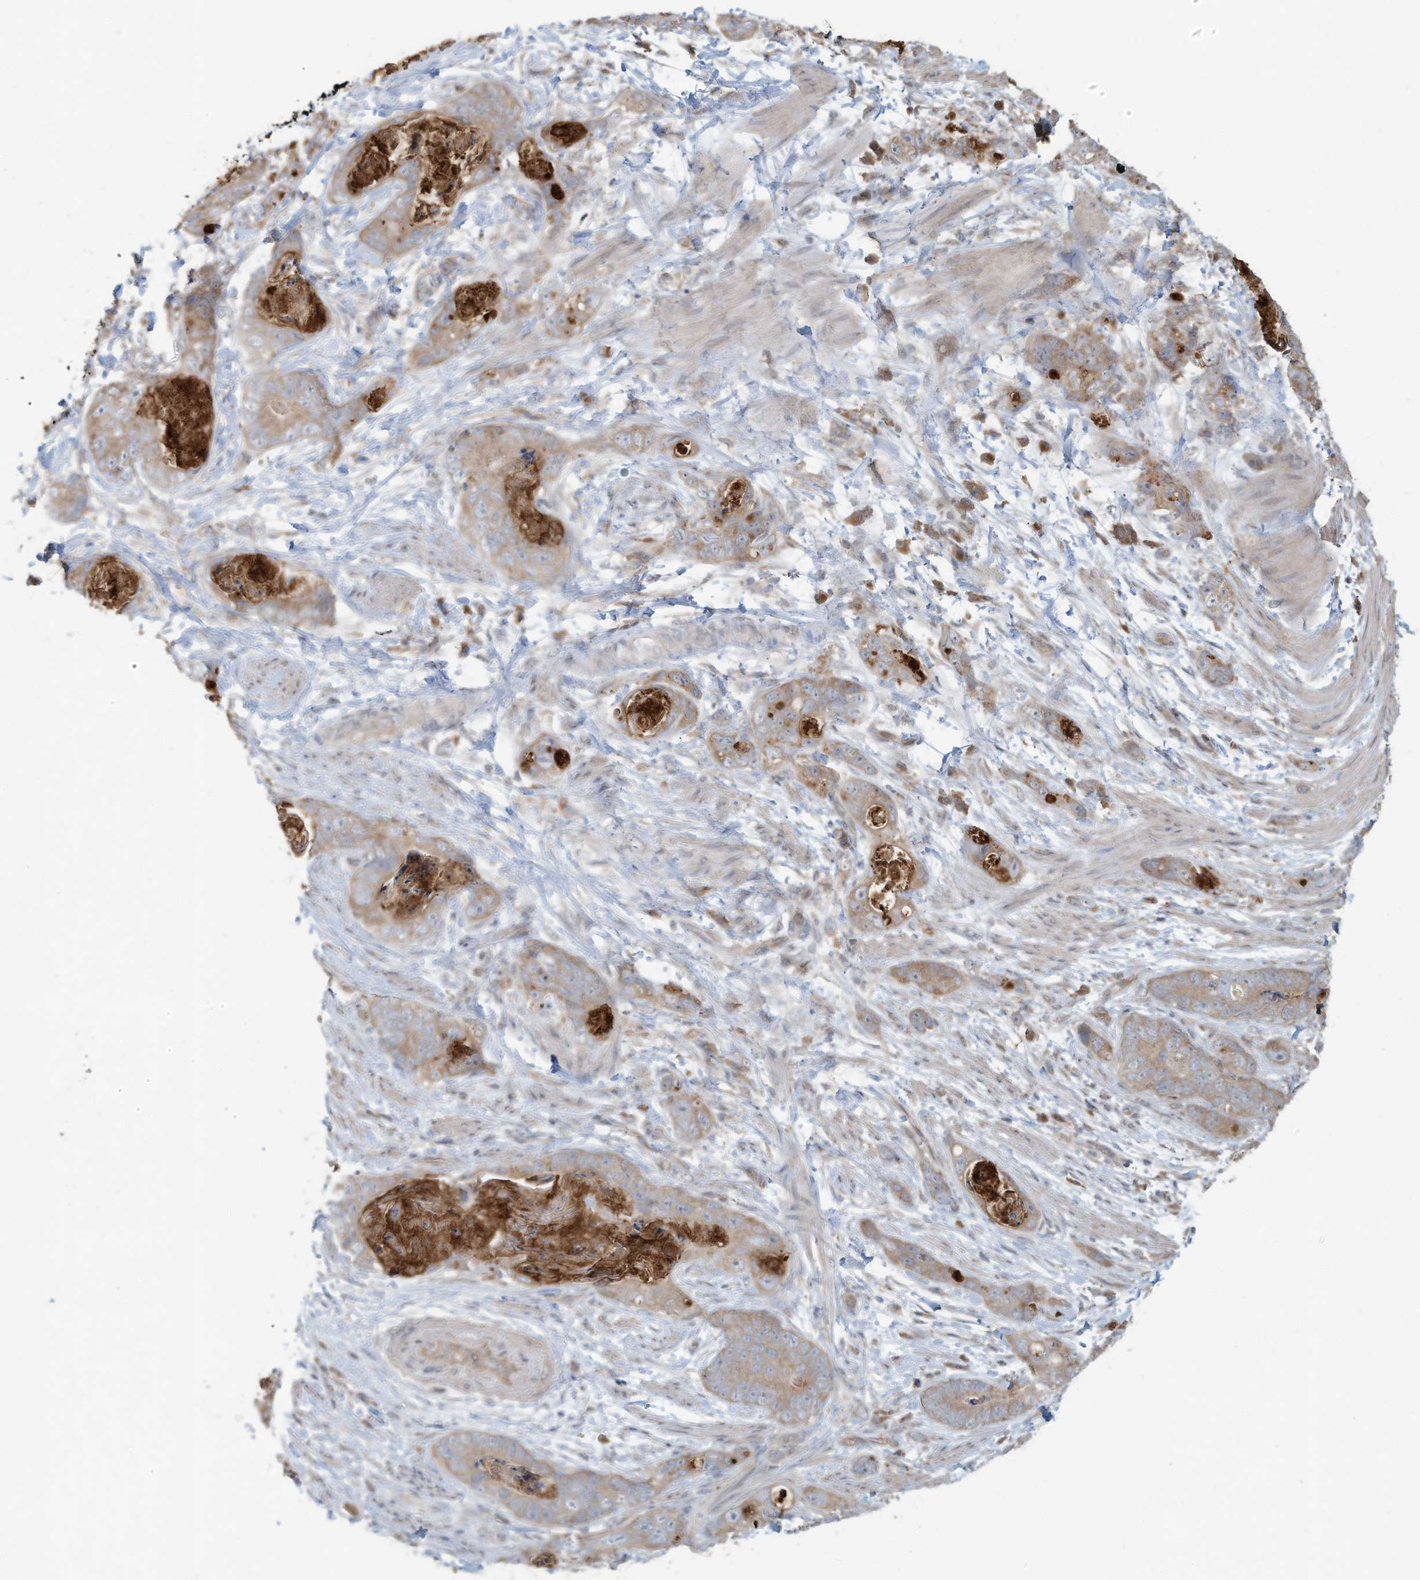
{"staining": {"intensity": "moderate", "quantity": ">75%", "location": "cytoplasmic/membranous"}, "tissue": "stomach cancer", "cell_type": "Tumor cells", "image_type": "cancer", "snomed": [{"axis": "morphology", "description": "Adenocarcinoma, NOS"}, {"axis": "topography", "description": "Stomach"}], "caption": "Approximately >75% of tumor cells in stomach adenocarcinoma demonstrate moderate cytoplasmic/membranous protein positivity as visualized by brown immunohistochemical staining.", "gene": "ERI2", "patient": {"sex": "female", "age": 89}}